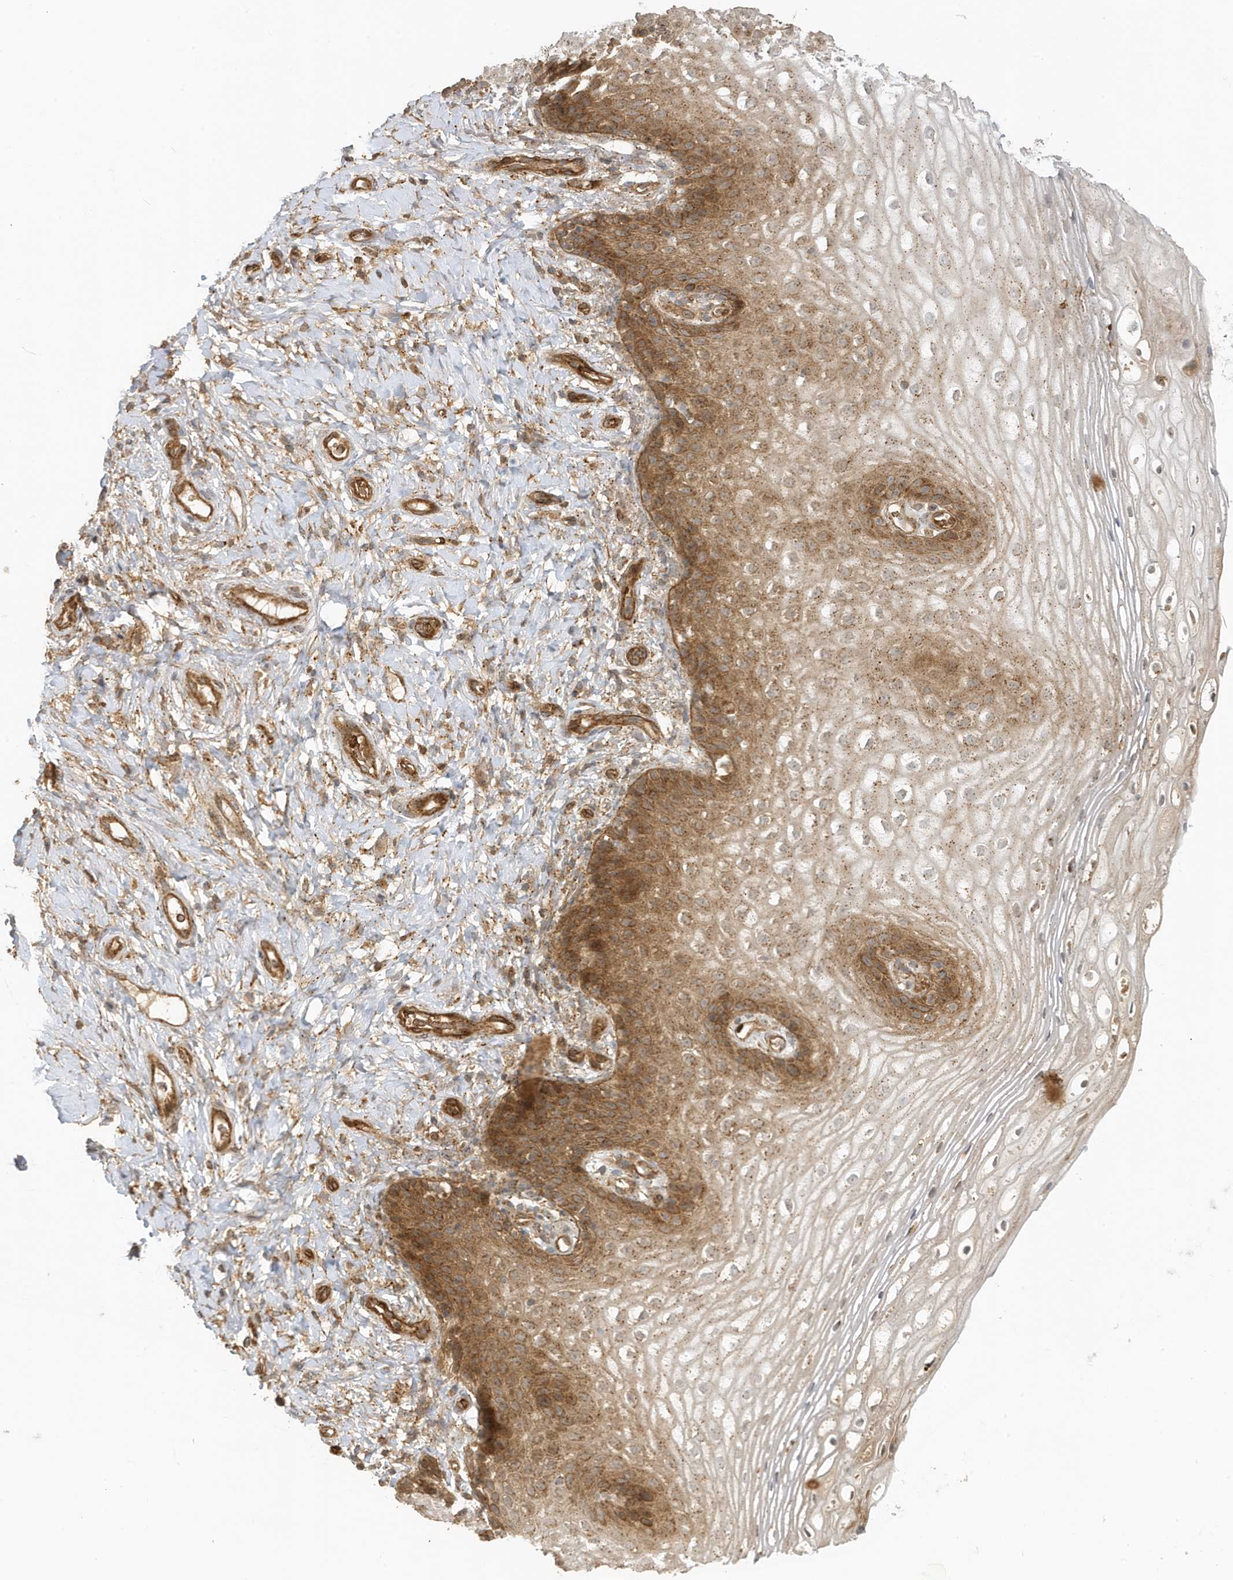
{"staining": {"intensity": "moderate", "quantity": "25%-75%", "location": "cytoplasmic/membranous"}, "tissue": "vagina", "cell_type": "Squamous epithelial cells", "image_type": "normal", "snomed": [{"axis": "morphology", "description": "Normal tissue, NOS"}, {"axis": "topography", "description": "Vagina"}], "caption": "Benign vagina displays moderate cytoplasmic/membranous expression in approximately 25%-75% of squamous epithelial cells, visualized by immunohistochemistry.", "gene": "FYCO1", "patient": {"sex": "female", "age": 60}}